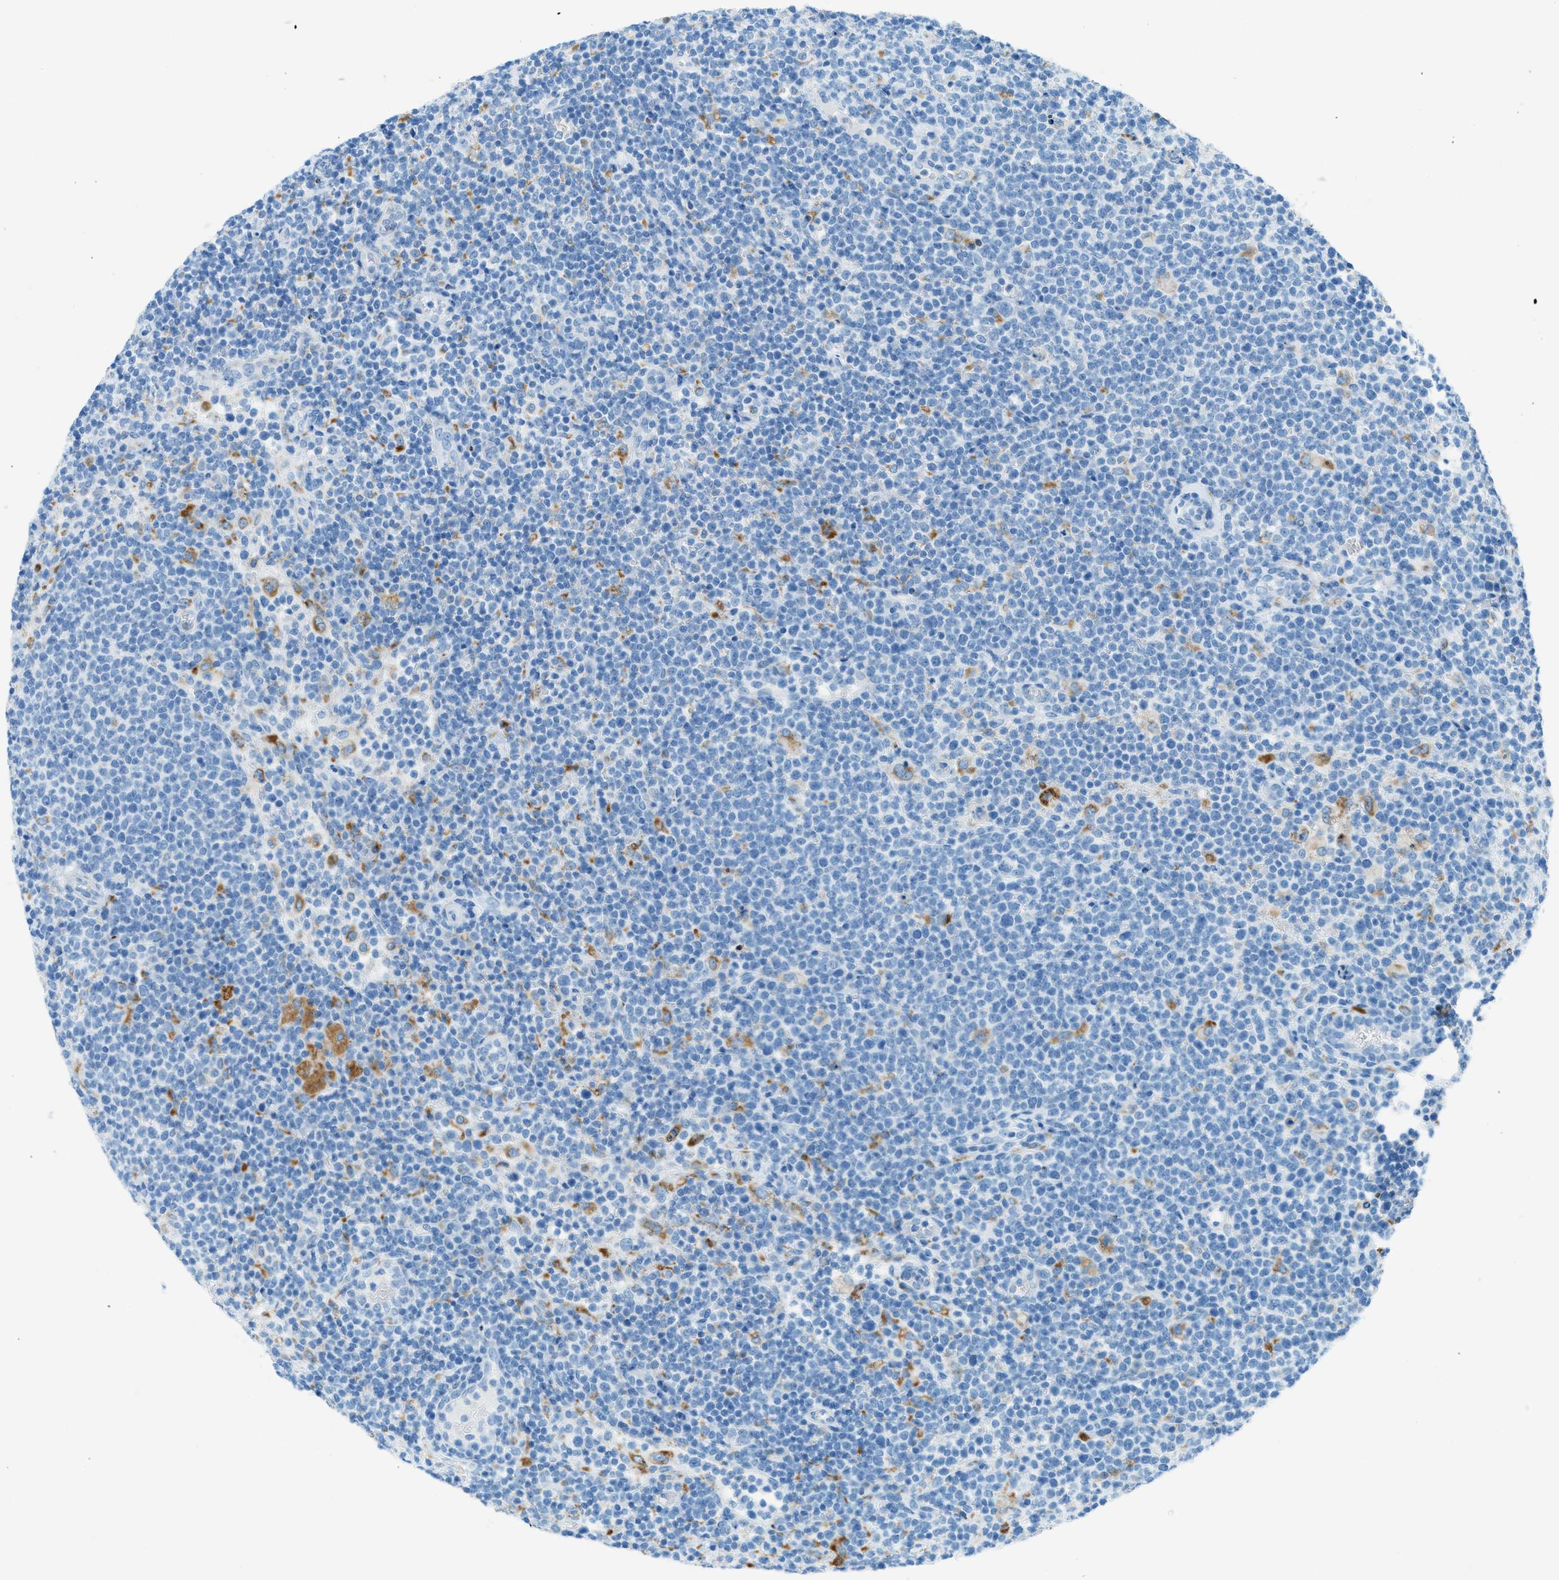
{"staining": {"intensity": "negative", "quantity": "none", "location": "none"}, "tissue": "lymphoma", "cell_type": "Tumor cells", "image_type": "cancer", "snomed": [{"axis": "morphology", "description": "Malignant lymphoma, non-Hodgkin's type, High grade"}, {"axis": "topography", "description": "Lymph node"}], "caption": "The photomicrograph exhibits no staining of tumor cells in lymphoma.", "gene": "C21orf62", "patient": {"sex": "male", "age": 61}}